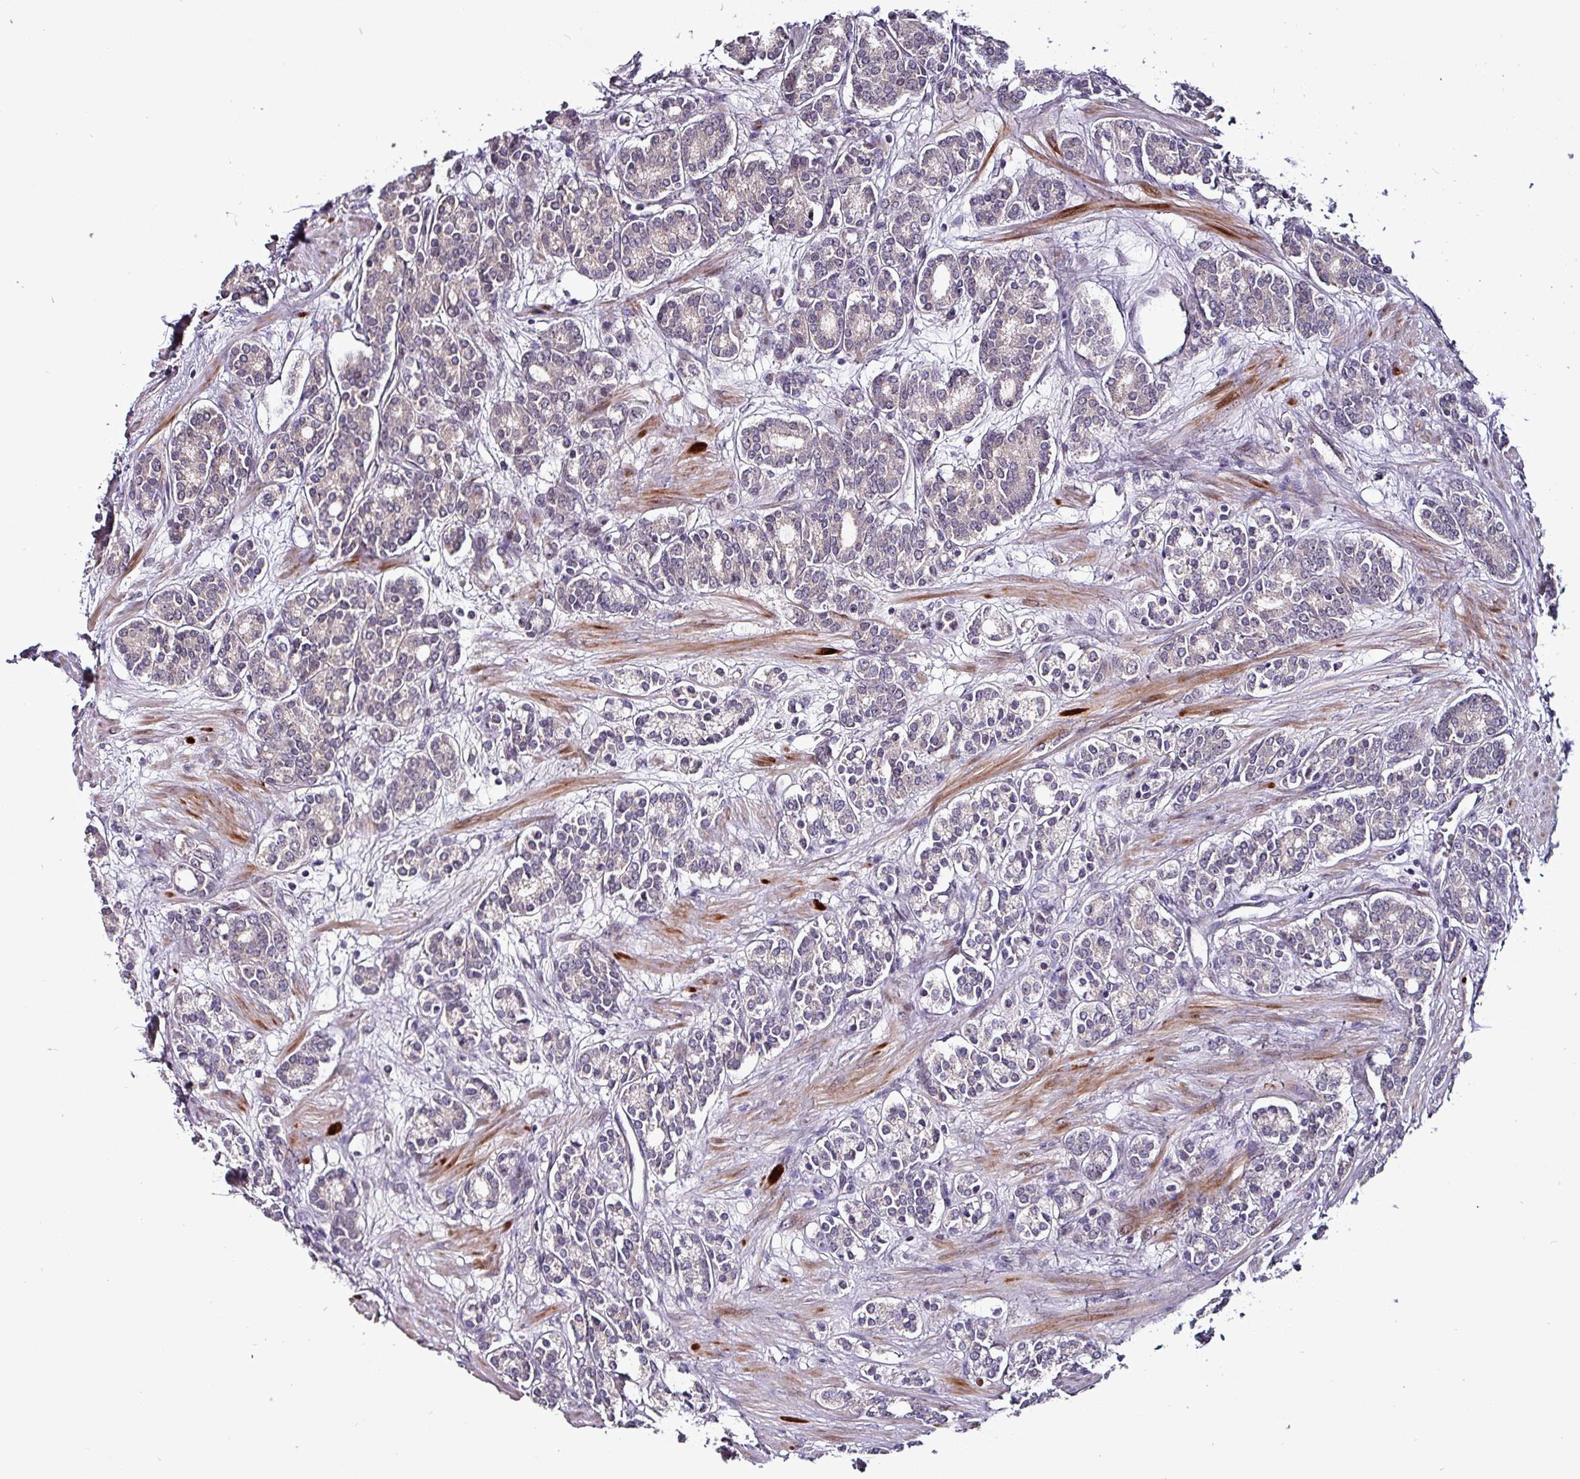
{"staining": {"intensity": "negative", "quantity": "none", "location": "none"}, "tissue": "prostate cancer", "cell_type": "Tumor cells", "image_type": "cancer", "snomed": [{"axis": "morphology", "description": "Adenocarcinoma, High grade"}, {"axis": "topography", "description": "Prostate"}], "caption": "High magnification brightfield microscopy of prostate cancer stained with DAB (3,3'-diaminobenzidine) (brown) and counterstained with hematoxylin (blue): tumor cells show no significant staining. (DAB immunohistochemistry (IHC), high magnification).", "gene": "GRAPL", "patient": {"sex": "male", "age": 62}}